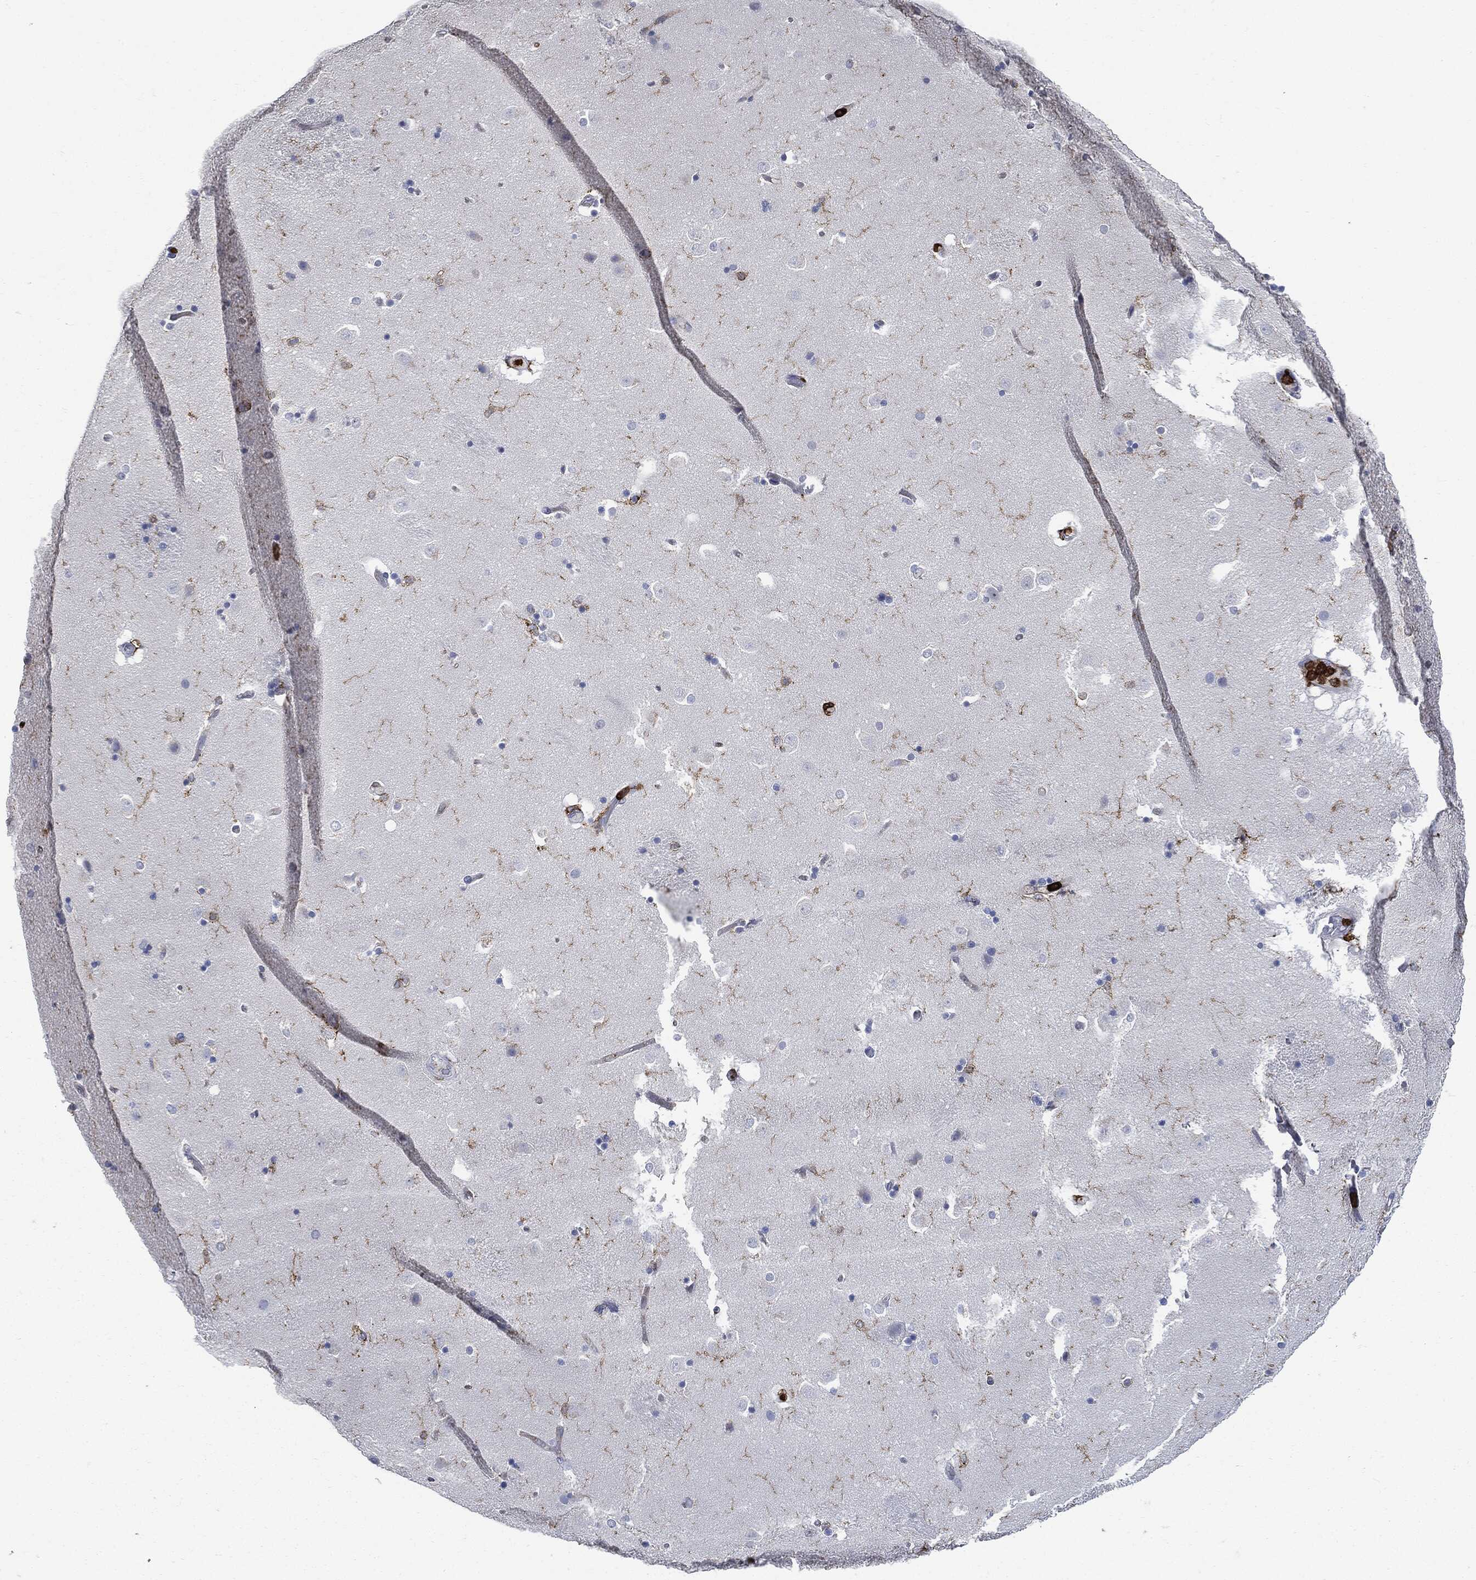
{"staining": {"intensity": "moderate", "quantity": "<25%", "location": "cytoplasmic/membranous"}, "tissue": "caudate", "cell_type": "Glial cells", "image_type": "normal", "snomed": [{"axis": "morphology", "description": "Normal tissue, NOS"}, {"axis": "topography", "description": "Lateral ventricle wall"}], "caption": "High-magnification brightfield microscopy of unremarkable caudate stained with DAB (3,3'-diaminobenzidine) (brown) and counterstained with hematoxylin (blue). glial cells exhibit moderate cytoplasmic/membranous staining is identified in approximately<25% of cells. The staining is performed using DAB (3,3'-diaminobenzidine) brown chromogen to label protein expression. The nuclei are counter-stained blue using hematoxylin.", "gene": "PTPRC", "patient": {"sex": "male", "age": 51}}